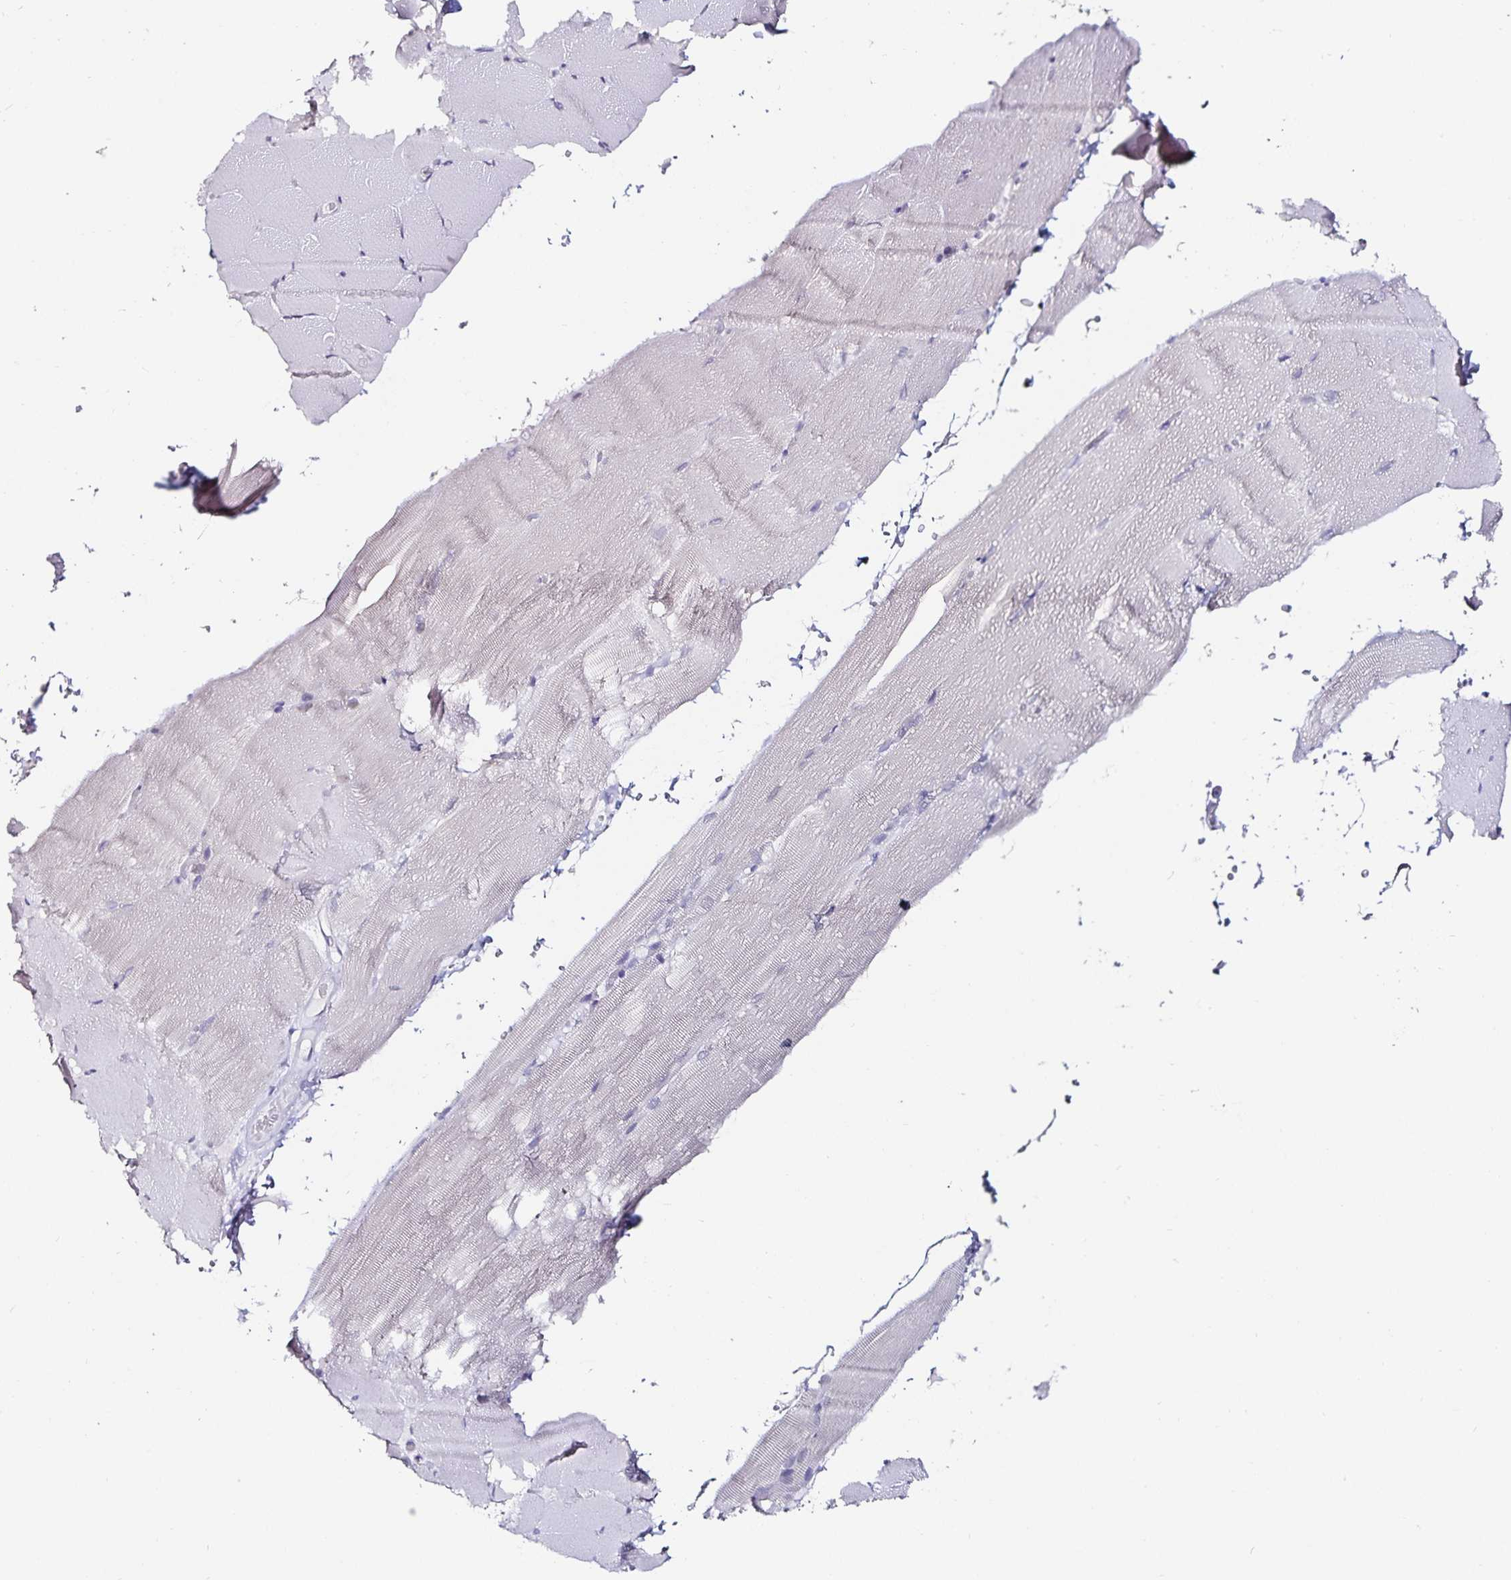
{"staining": {"intensity": "negative", "quantity": "none", "location": "none"}, "tissue": "skeletal muscle", "cell_type": "Myocytes", "image_type": "normal", "snomed": [{"axis": "morphology", "description": "Normal tissue, NOS"}, {"axis": "topography", "description": "Skeletal muscle"}], "caption": "A photomicrograph of human skeletal muscle is negative for staining in myocytes. The staining was performed using DAB to visualize the protein expression in brown, while the nuclei were stained in blue with hematoxylin (Magnification: 20x).", "gene": "ANLN", "patient": {"sex": "female", "age": 37}}